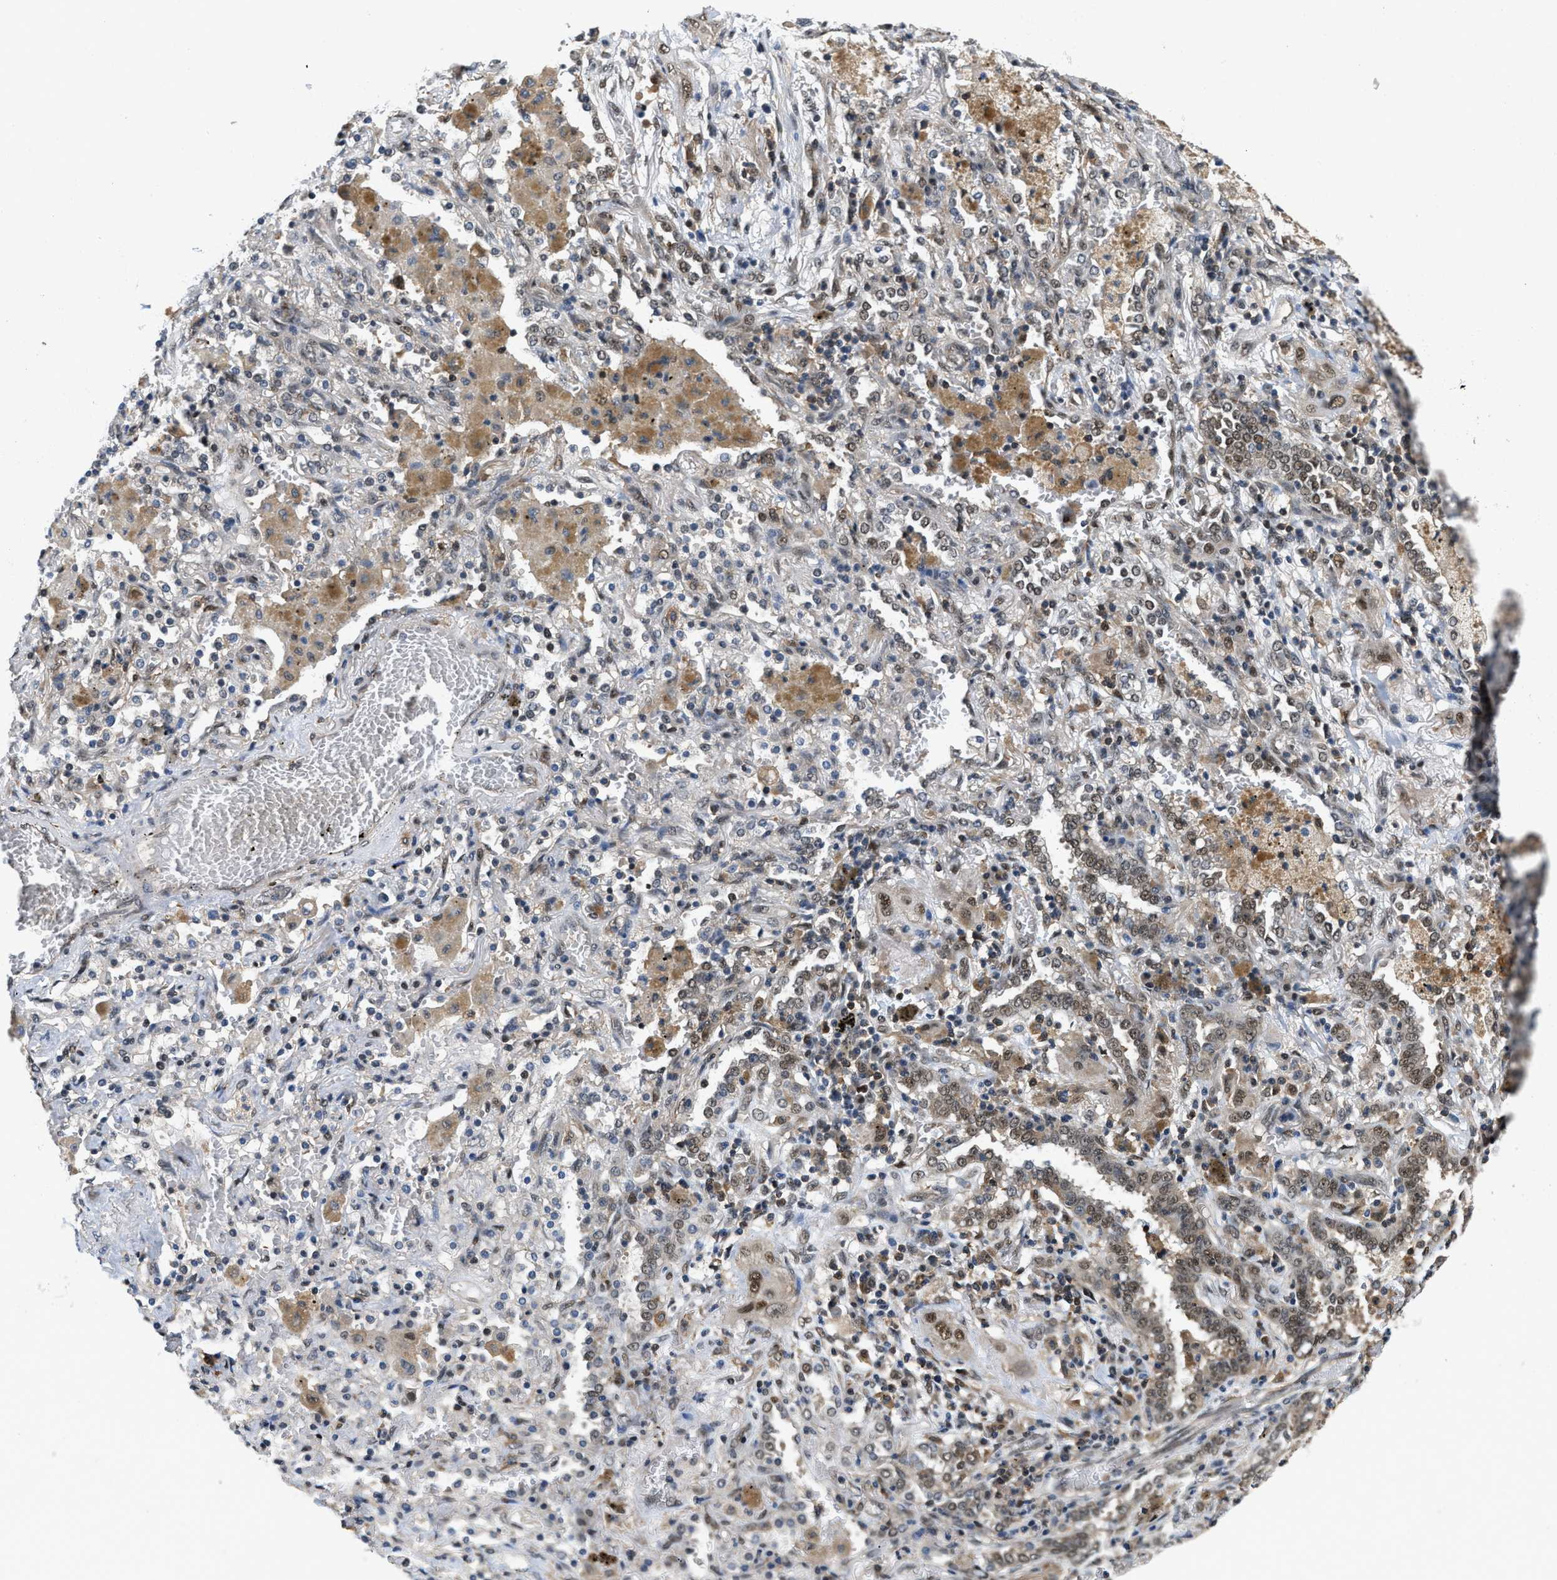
{"staining": {"intensity": "weak", "quantity": "25%-75%", "location": "nuclear"}, "tissue": "lung cancer", "cell_type": "Tumor cells", "image_type": "cancer", "snomed": [{"axis": "morphology", "description": "Squamous cell carcinoma, NOS"}, {"axis": "topography", "description": "Lung"}], "caption": "DAB (3,3'-diaminobenzidine) immunohistochemical staining of lung squamous cell carcinoma displays weak nuclear protein expression in about 25%-75% of tumor cells. Nuclei are stained in blue.", "gene": "ATF7IP", "patient": {"sex": "female", "age": 47}}